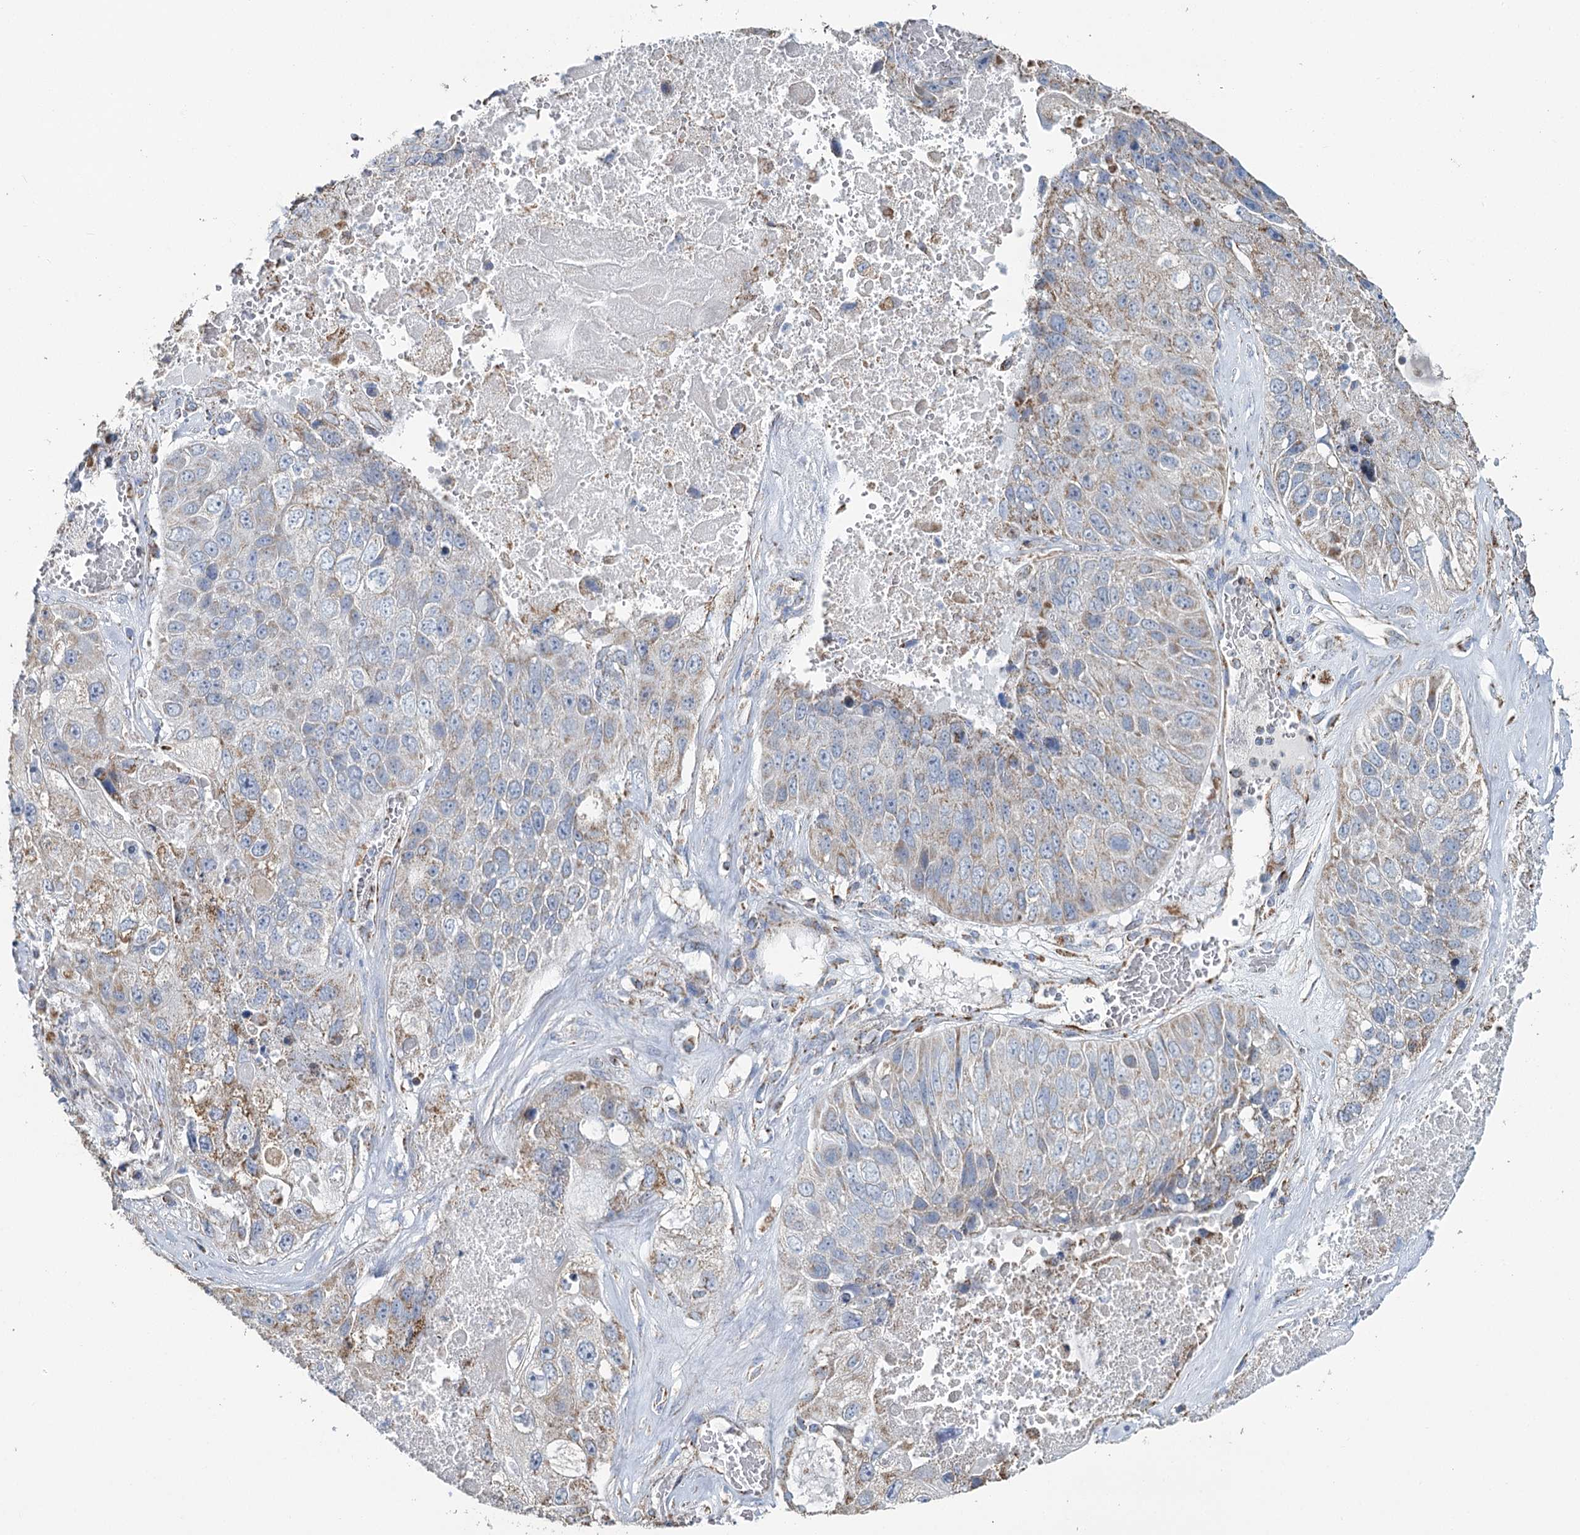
{"staining": {"intensity": "weak", "quantity": "<25%", "location": "cytoplasmic/membranous"}, "tissue": "lung cancer", "cell_type": "Tumor cells", "image_type": "cancer", "snomed": [{"axis": "morphology", "description": "Squamous cell carcinoma, NOS"}, {"axis": "topography", "description": "Lung"}], "caption": "Human lung cancer stained for a protein using immunohistochemistry (IHC) shows no positivity in tumor cells.", "gene": "MRPL44", "patient": {"sex": "male", "age": 61}}